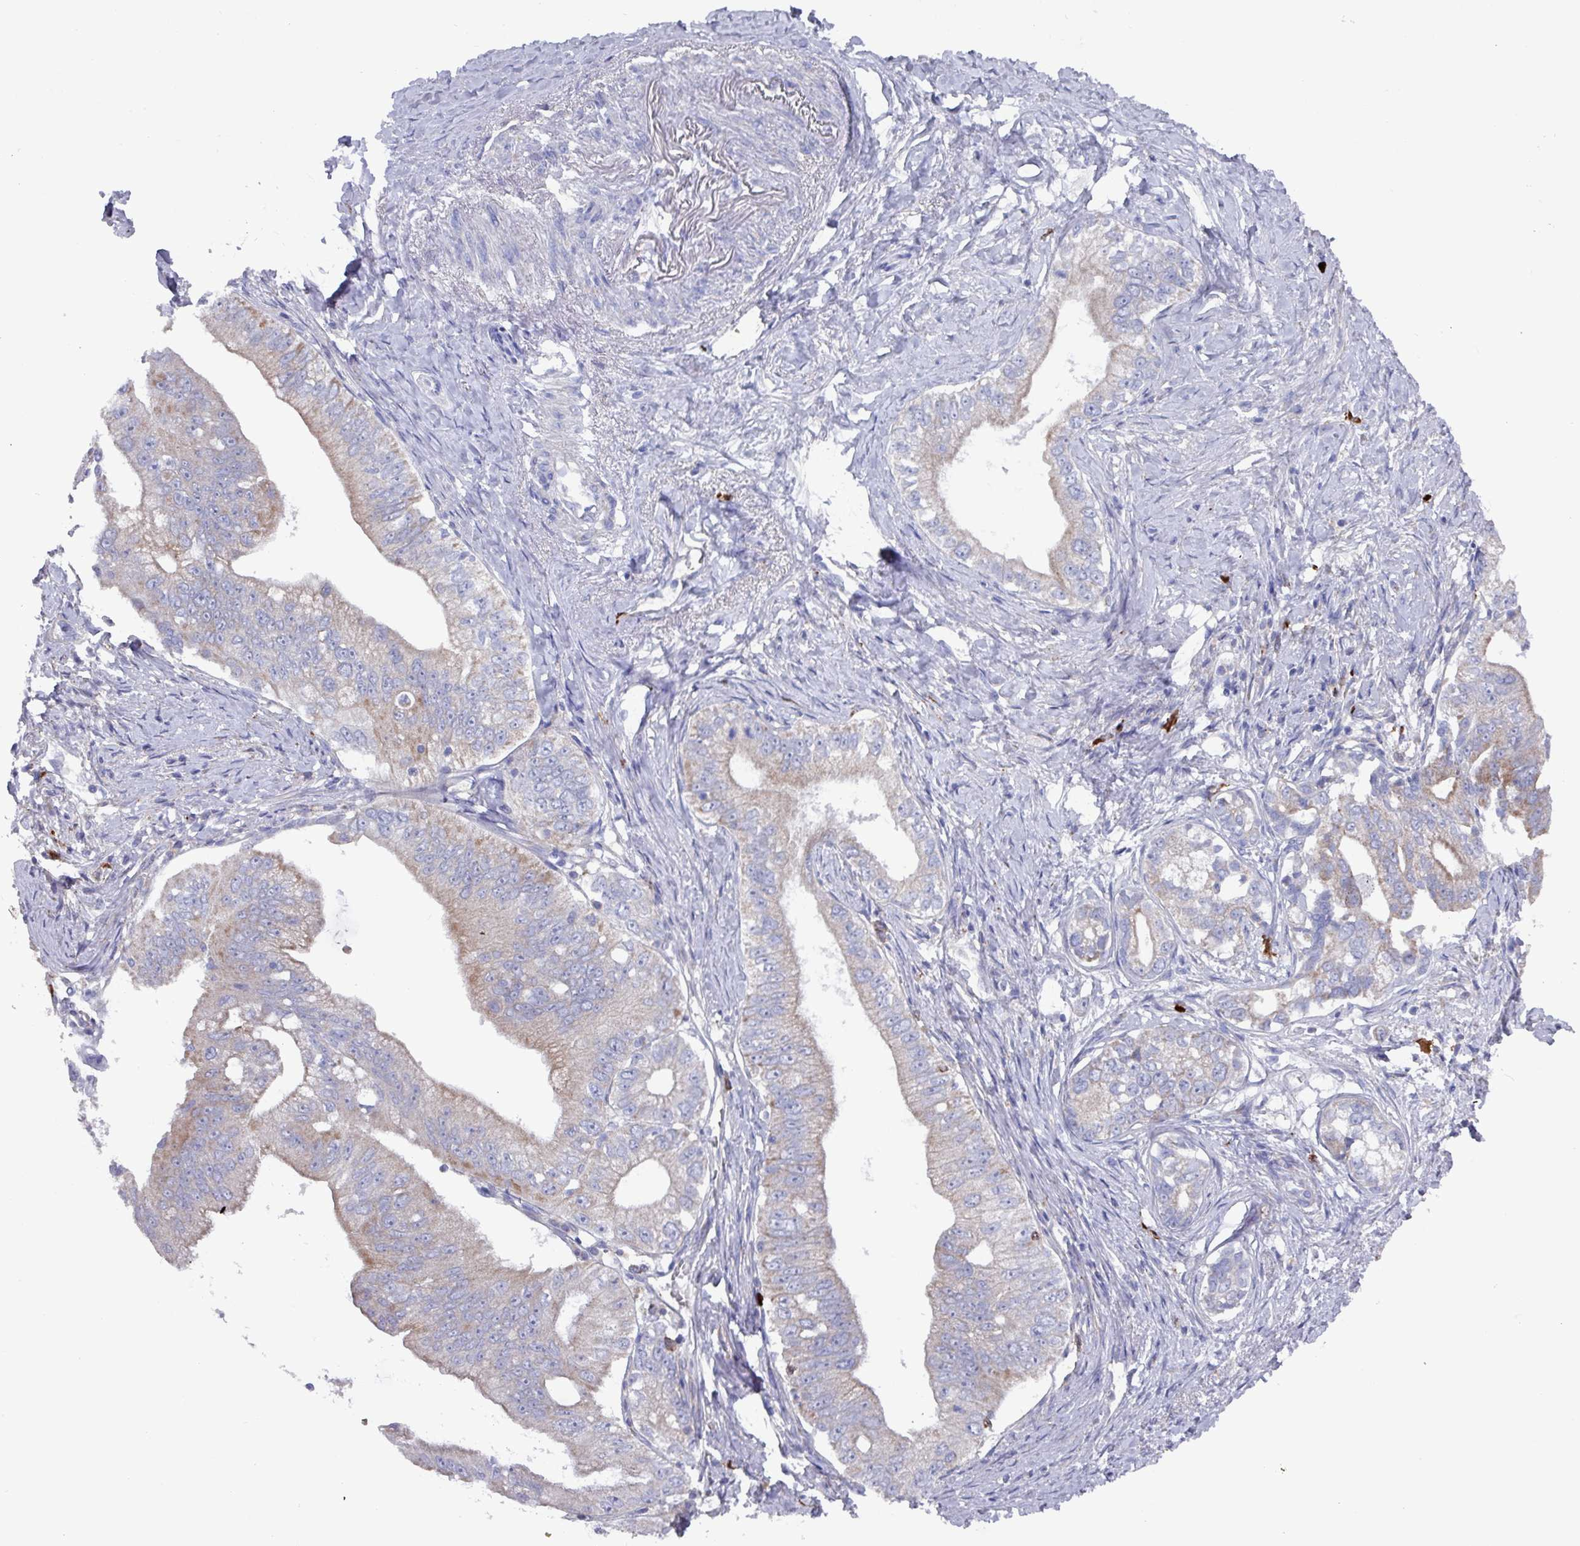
{"staining": {"intensity": "weak", "quantity": "25%-75%", "location": "cytoplasmic/membranous"}, "tissue": "pancreatic cancer", "cell_type": "Tumor cells", "image_type": "cancer", "snomed": [{"axis": "morphology", "description": "Adenocarcinoma, NOS"}, {"axis": "topography", "description": "Pancreas"}], "caption": "A histopathology image showing weak cytoplasmic/membranous expression in about 25%-75% of tumor cells in adenocarcinoma (pancreatic), as visualized by brown immunohistochemical staining.", "gene": "UQCC2", "patient": {"sex": "male", "age": 70}}